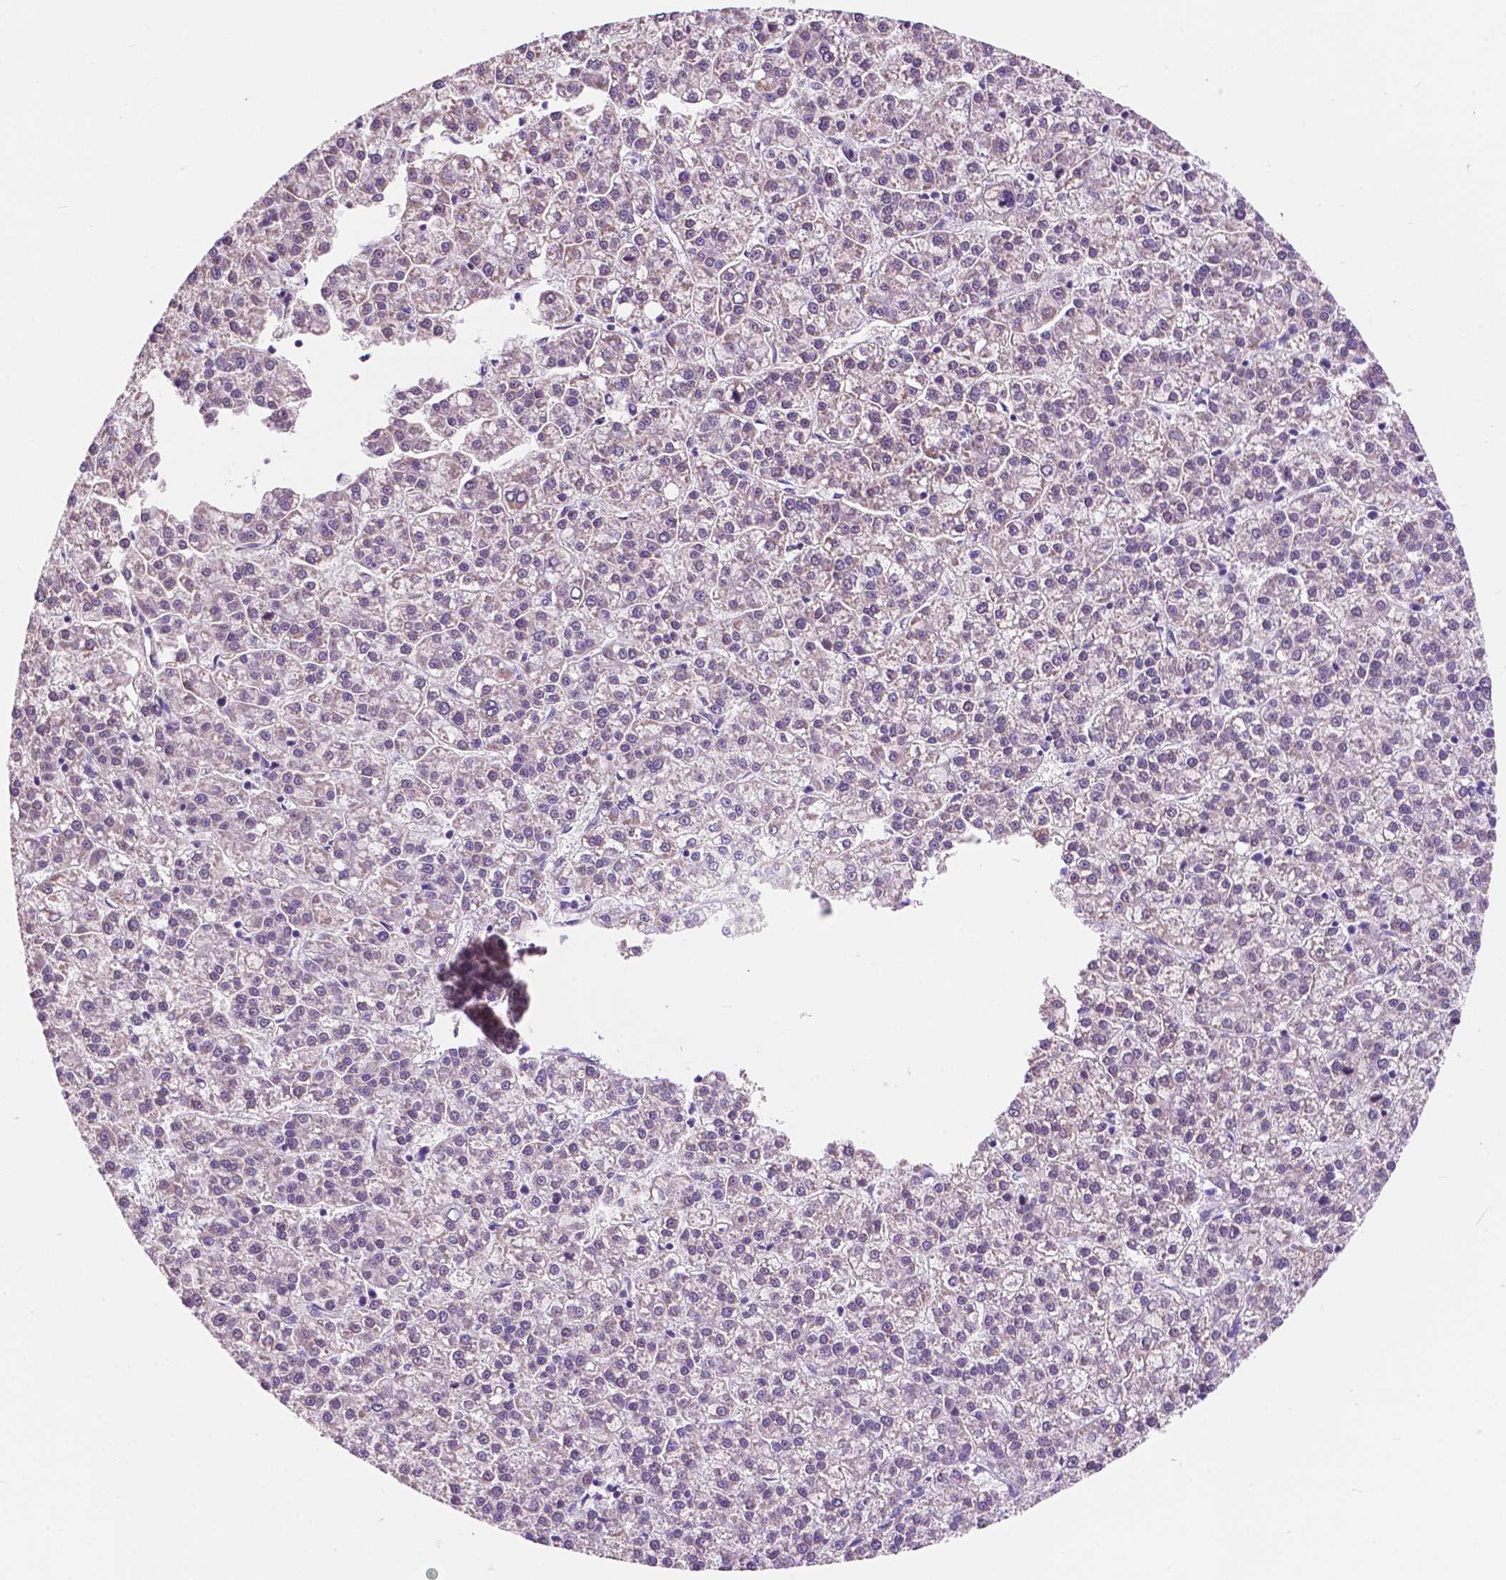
{"staining": {"intensity": "negative", "quantity": "none", "location": "none"}, "tissue": "liver cancer", "cell_type": "Tumor cells", "image_type": "cancer", "snomed": [{"axis": "morphology", "description": "Carcinoma, Hepatocellular, NOS"}, {"axis": "topography", "description": "Liver"}], "caption": "Tumor cells are negative for brown protein staining in hepatocellular carcinoma (liver).", "gene": "TRPV5", "patient": {"sex": "female", "age": 58}}